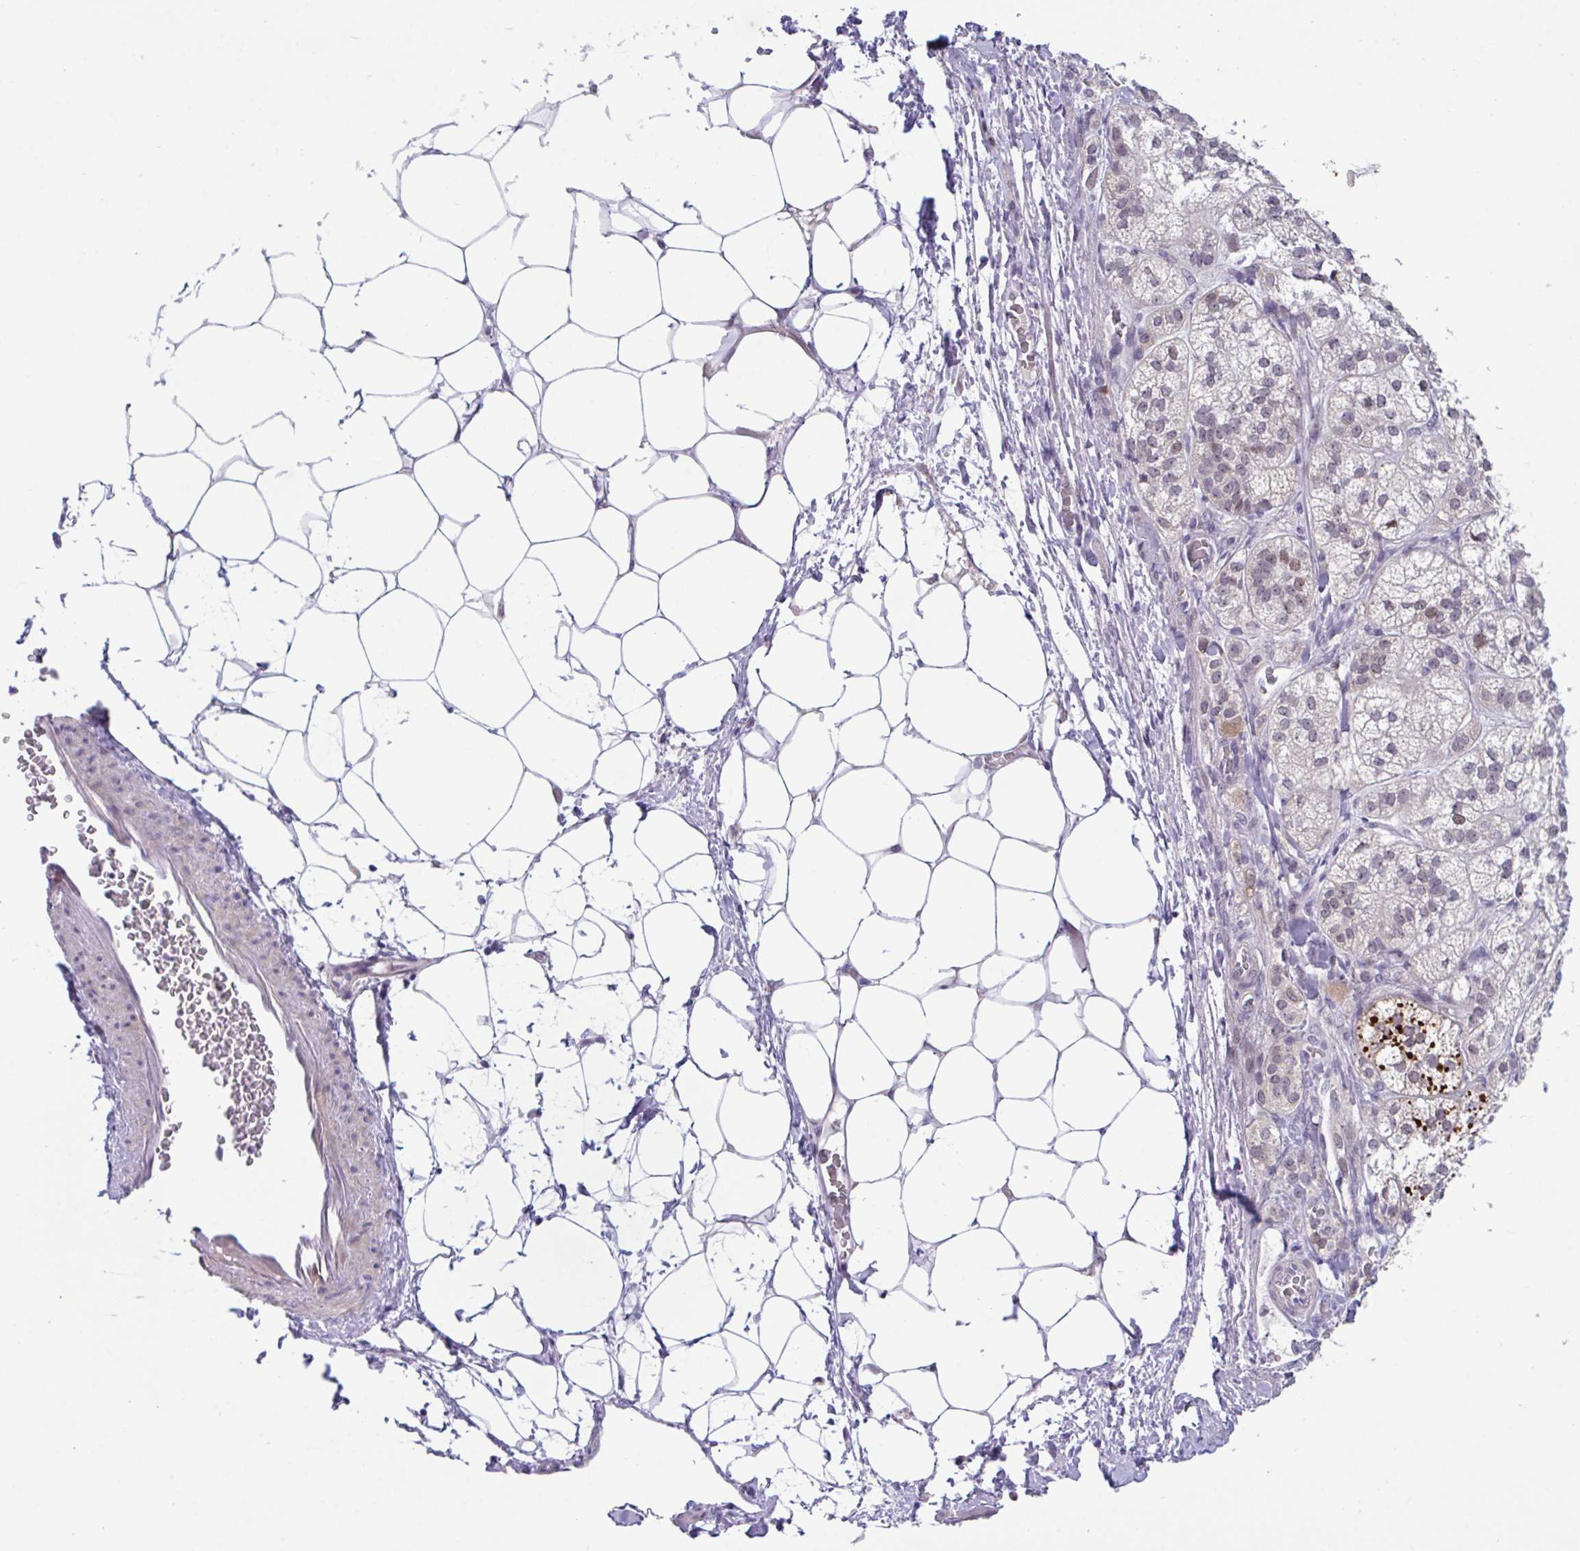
{"staining": {"intensity": "moderate", "quantity": "25%-75%", "location": "cytoplasmic/membranous,nuclear"}, "tissue": "adrenal gland", "cell_type": "Glandular cells", "image_type": "normal", "snomed": [{"axis": "morphology", "description": "Normal tissue, NOS"}, {"axis": "topography", "description": "Adrenal gland"}], "caption": "An IHC micrograph of normal tissue is shown. Protein staining in brown labels moderate cytoplasmic/membranous,nuclear positivity in adrenal gland within glandular cells. The protein is stained brown, and the nuclei are stained in blue (DAB (3,3'-diaminobenzidine) IHC with brightfield microscopy, high magnification).", "gene": "USP35", "patient": {"sex": "female", "age": 60}}